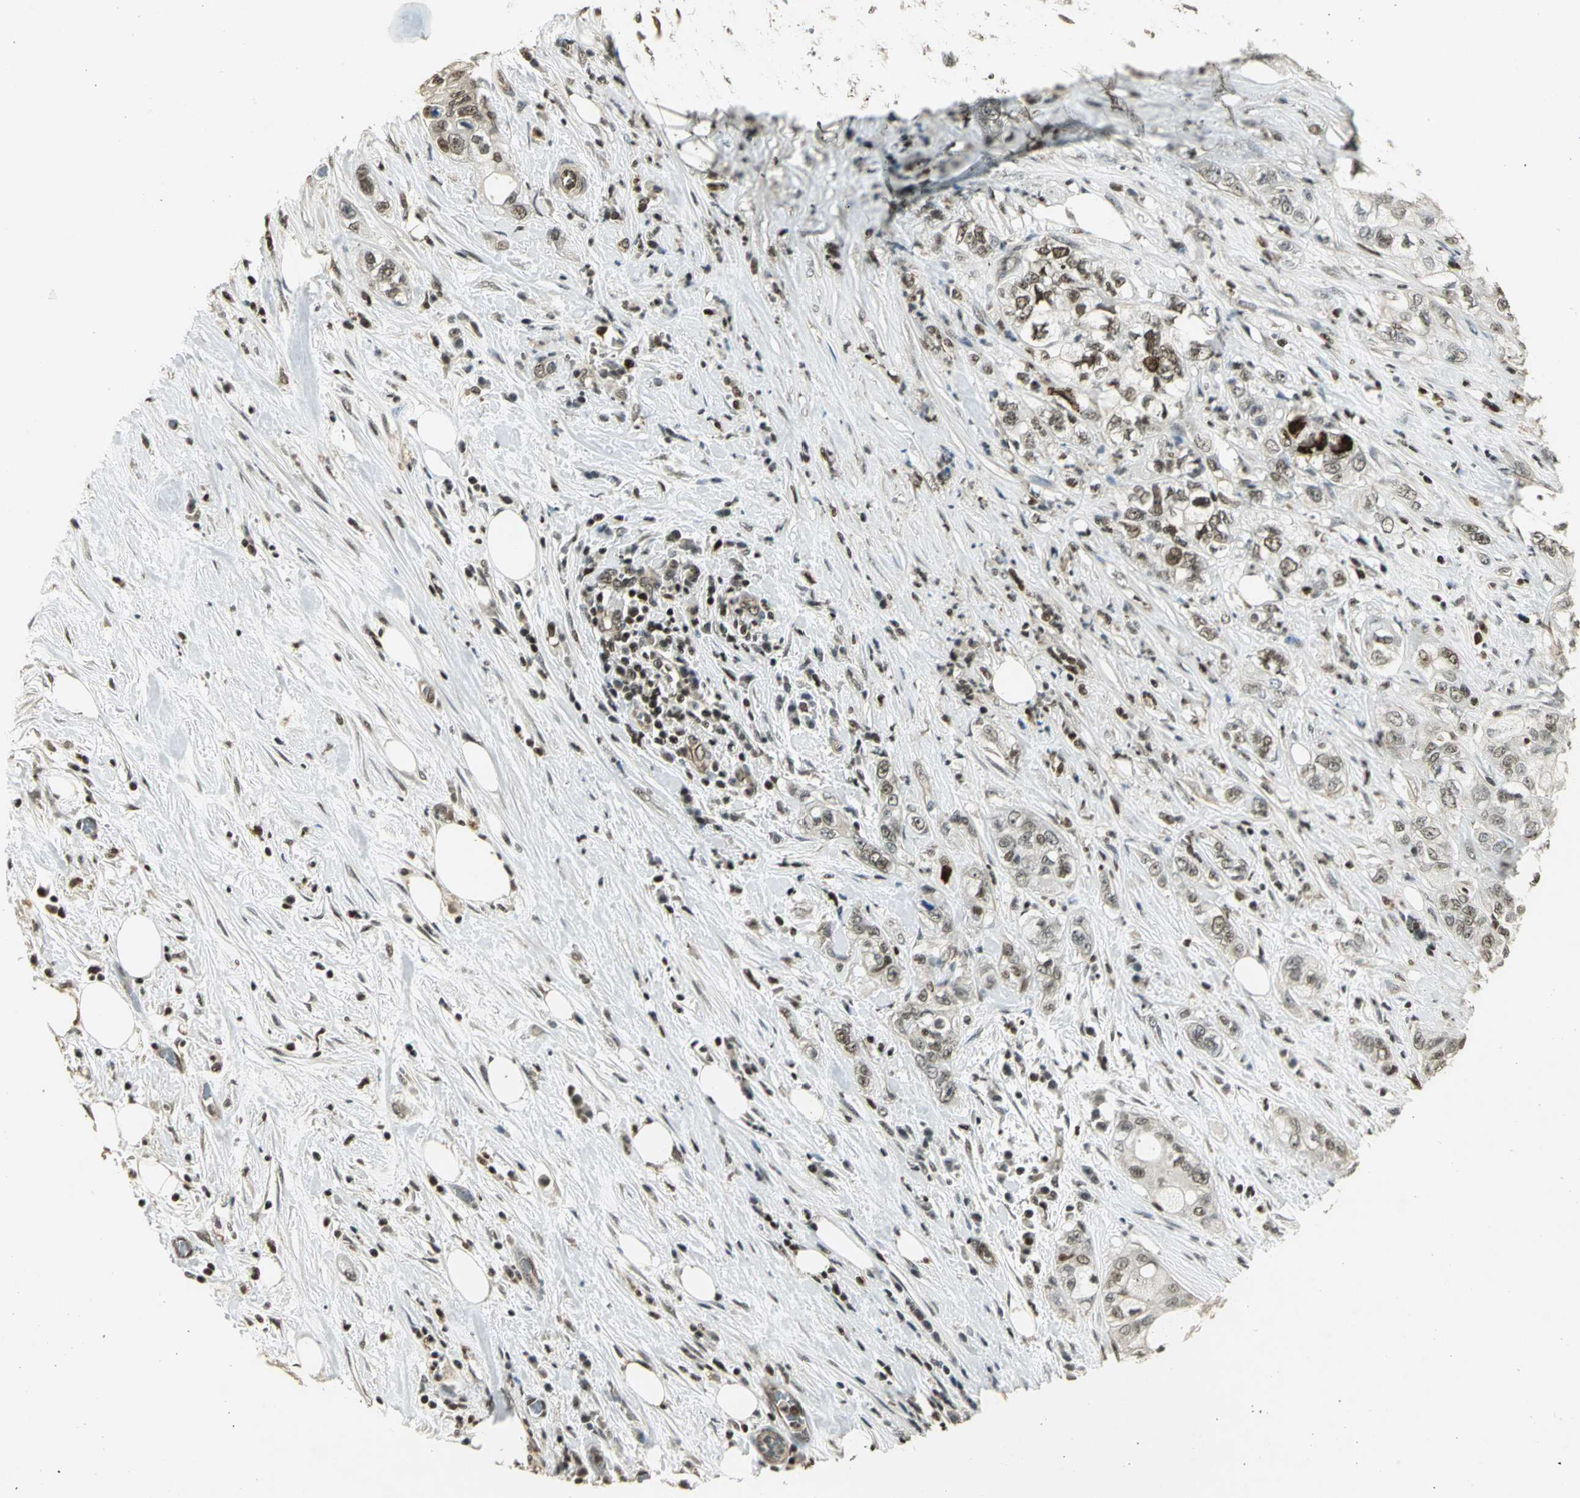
{"staining": {"intensity": "weak", "quantity": ">75%", "location": "nuclear"}, "tissue": "pancreatic cancer", "cell_type": "Tumor cells", "image_type": "cancer", "snomed": [{"axis": "morphology", "description": "Adenocarcinoma, NOS"}, {"axis": "topography", "description": "Pancreas"}], "caption": "Protein expression analysis of human pancreatic cancer (adenocarcinoma) reveals weak nuclear expression in approximately >75% of tumor cells. The protein is stained brown, and the nuclei are stained in blue (DAB IHC with brightfield microscopy, high magnification).", "gene": "ELF1", "patient": {"sex": "male", "age": 70}}